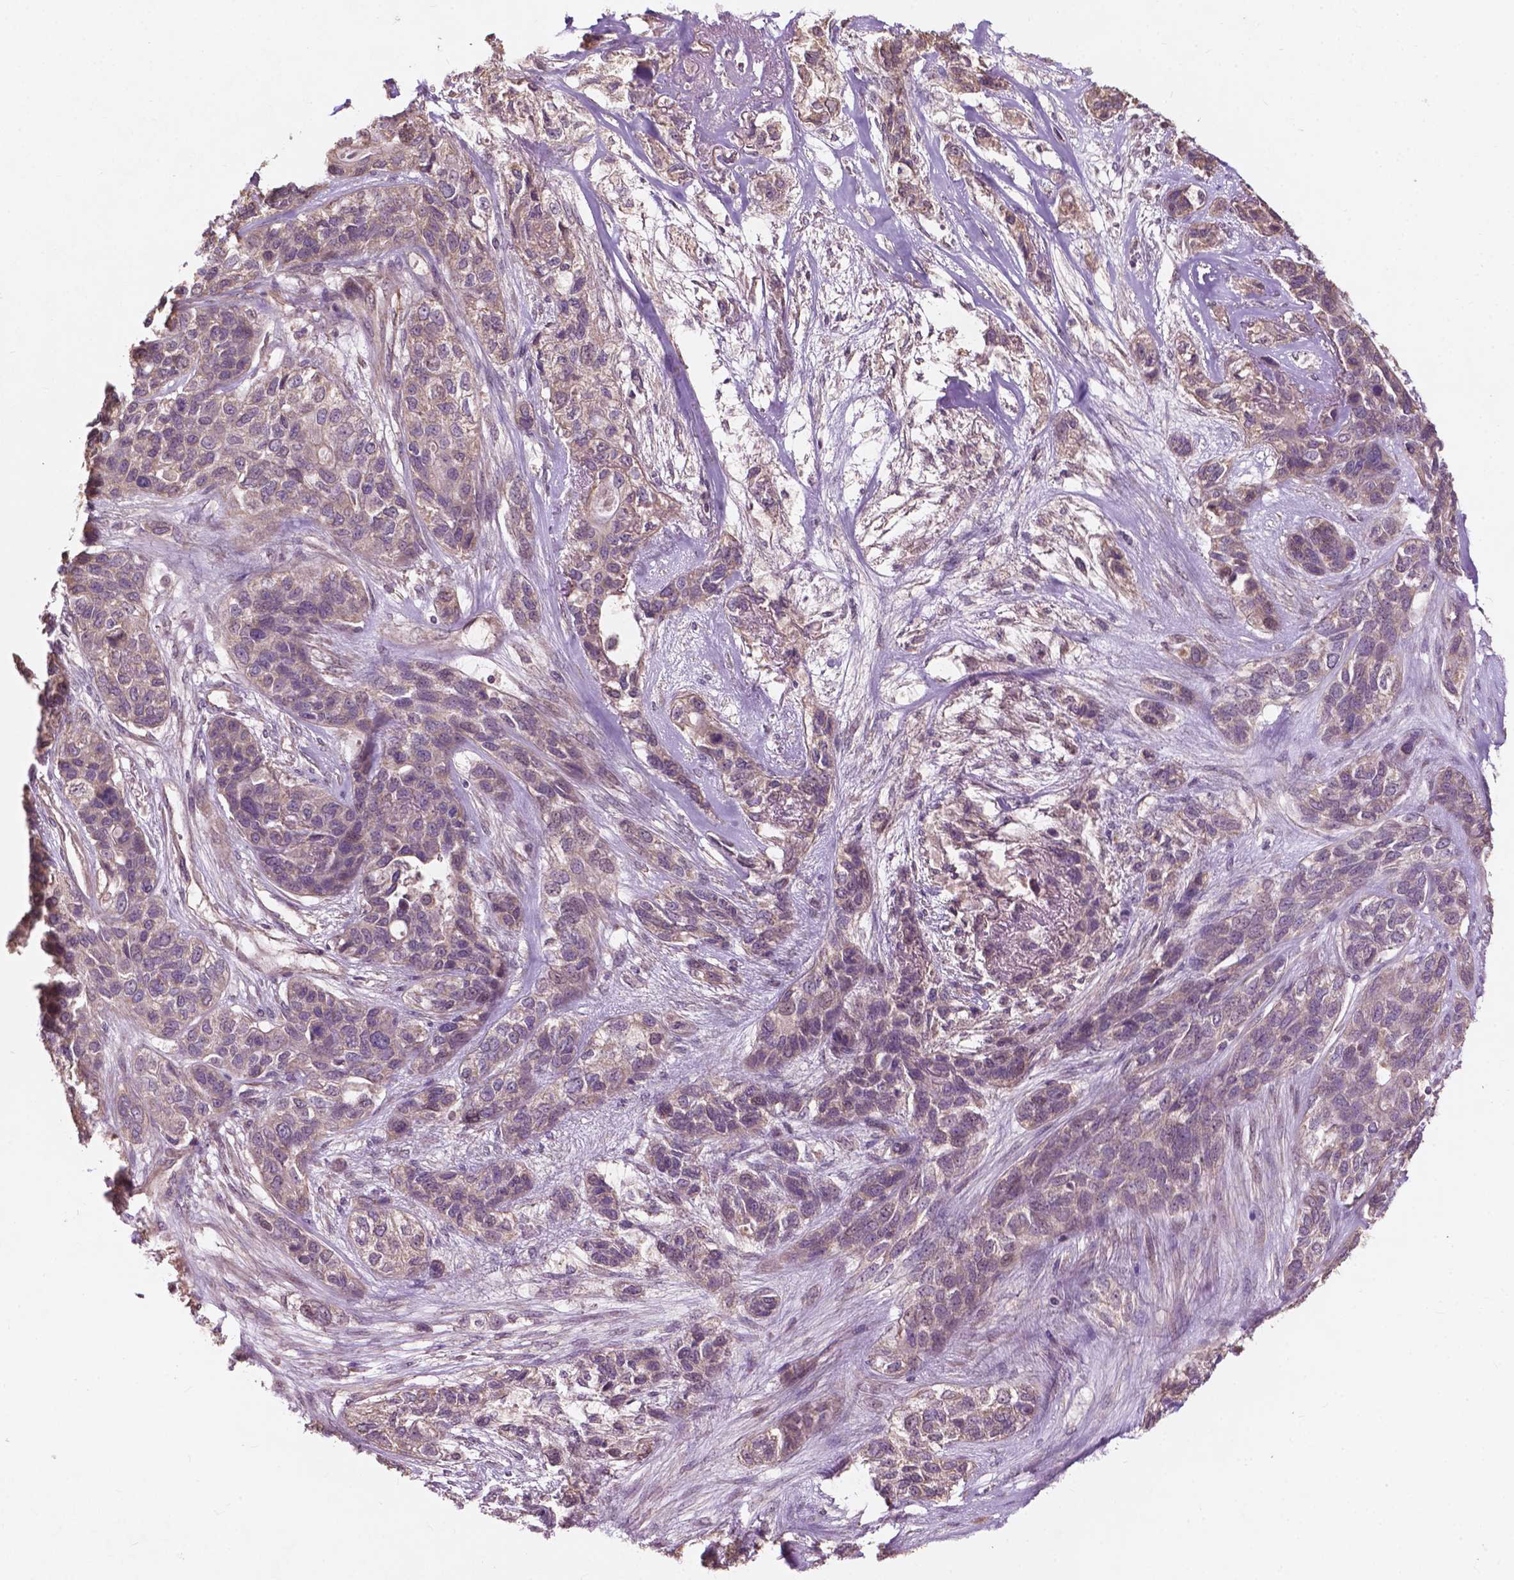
{"staining": {"intensity": "weak", "quantity": "<25%", "location": "cytoplasmic/membranous"}, "tissue": "lung cancer", "cell_type": "Tumor cells", "image_type": "cancer", "snomed": [{"axis": "morphology", "description": "Squamous cell carcinoma, NOS"}, {"axis": "topography", "description": "Lung"}], "caption": "Micrograph shows no significant protein positivity in tumor cells of lung squamous cell carcinoma.", "gene": "CDC42BPA", "patient": {"sex": "female", "age": 70}}